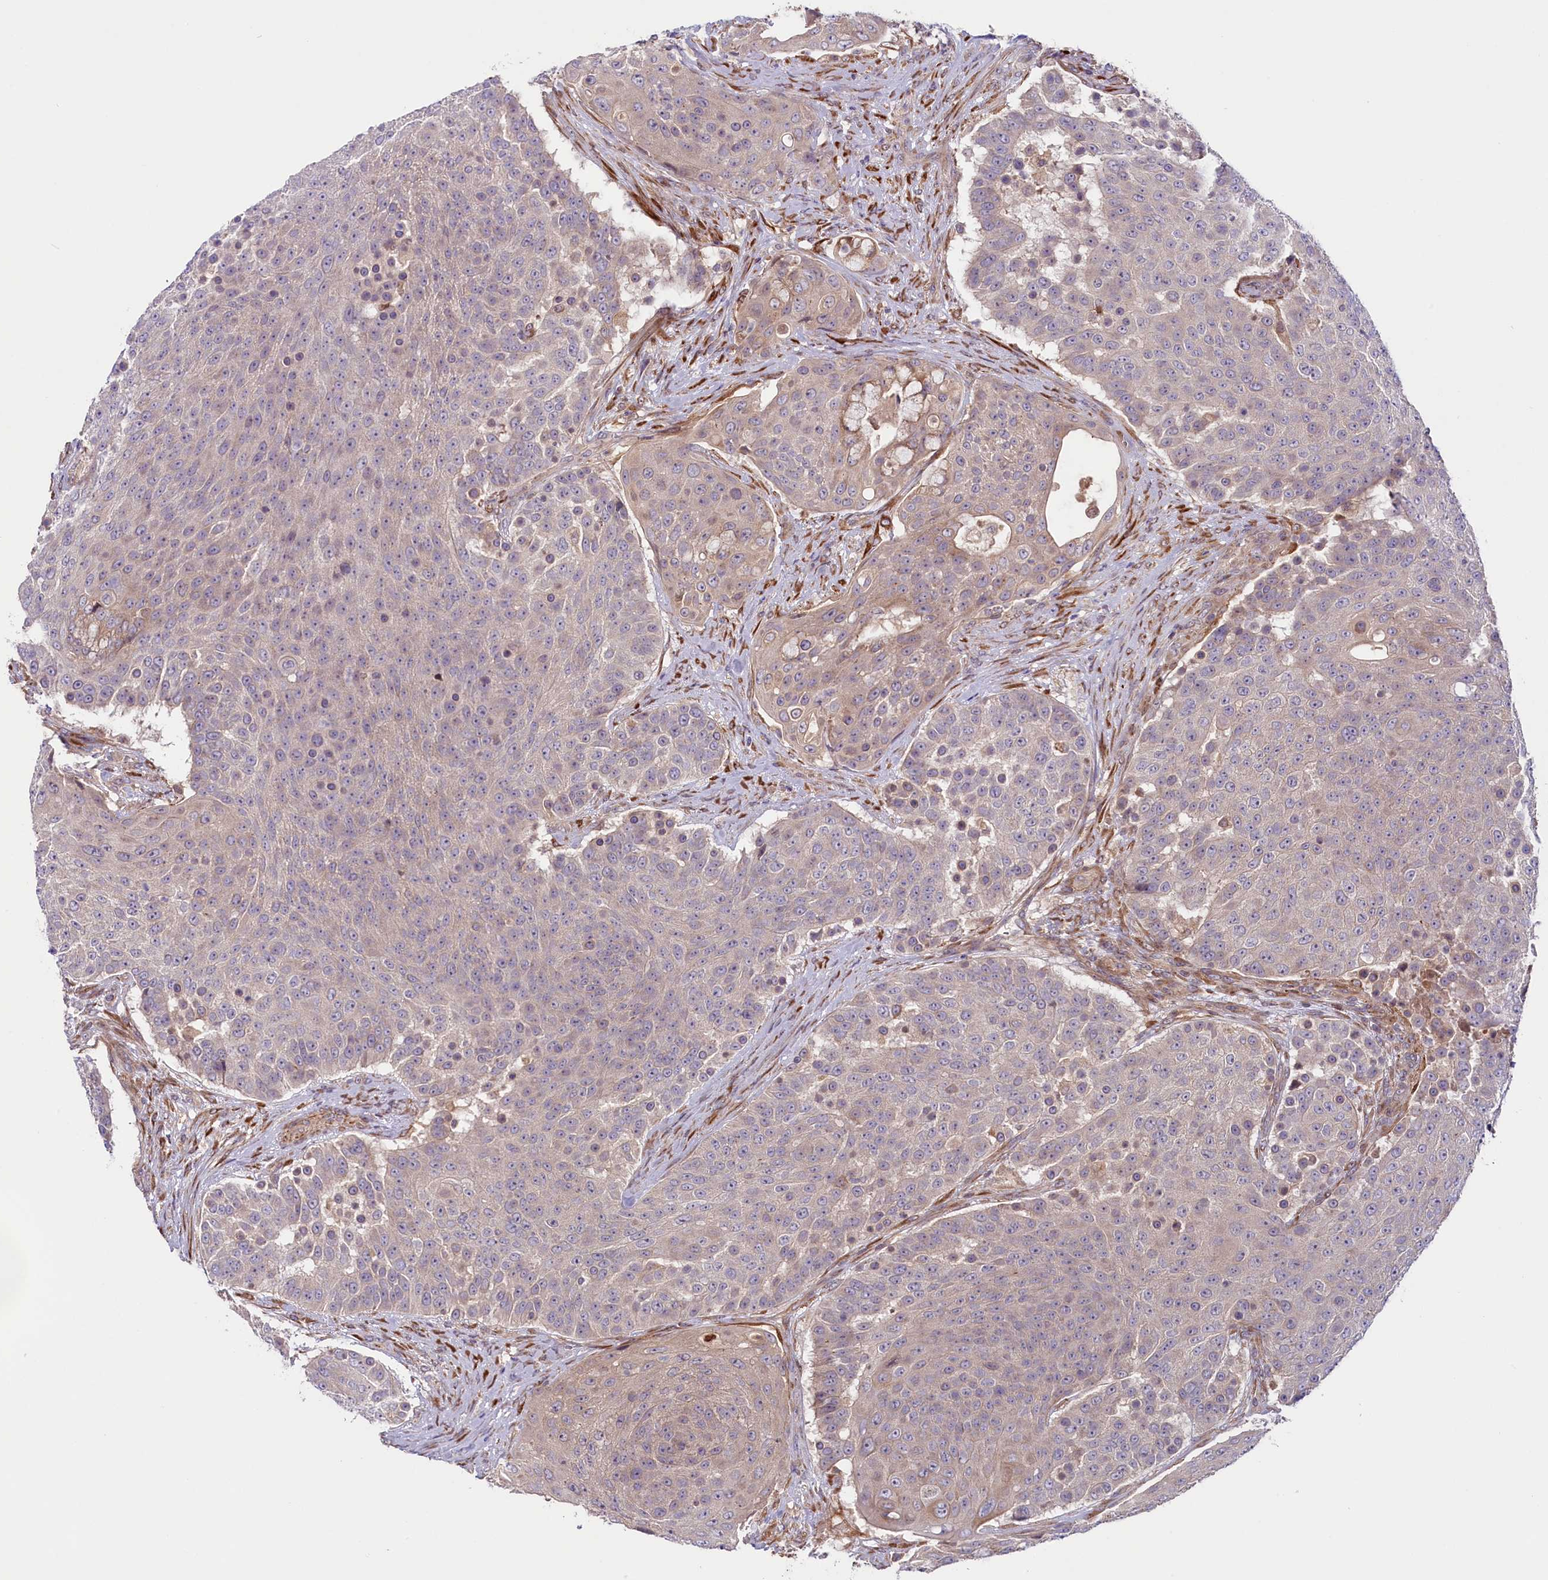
{"staining": {"intensity": "weak", "quantity": "<25%", "location": "cytoplasmic/membranous"}, "tissue": "urothelial cancer", "cell_type": "Tumor cells", "image_type": "cancer", "snomed": [{"axis": "morphology", "description": "Urothelial carcinoma, High grade"}, {"axis": "topography", "description": "Urinary bladder"}], "caption": "IHC micrograph of human urothelial carcinoma (high-grade) stained for a protein (brown), which shows no staining in tumor cells.", "gene": "COG8", "patient": {"sex": "female", "age": 63}}